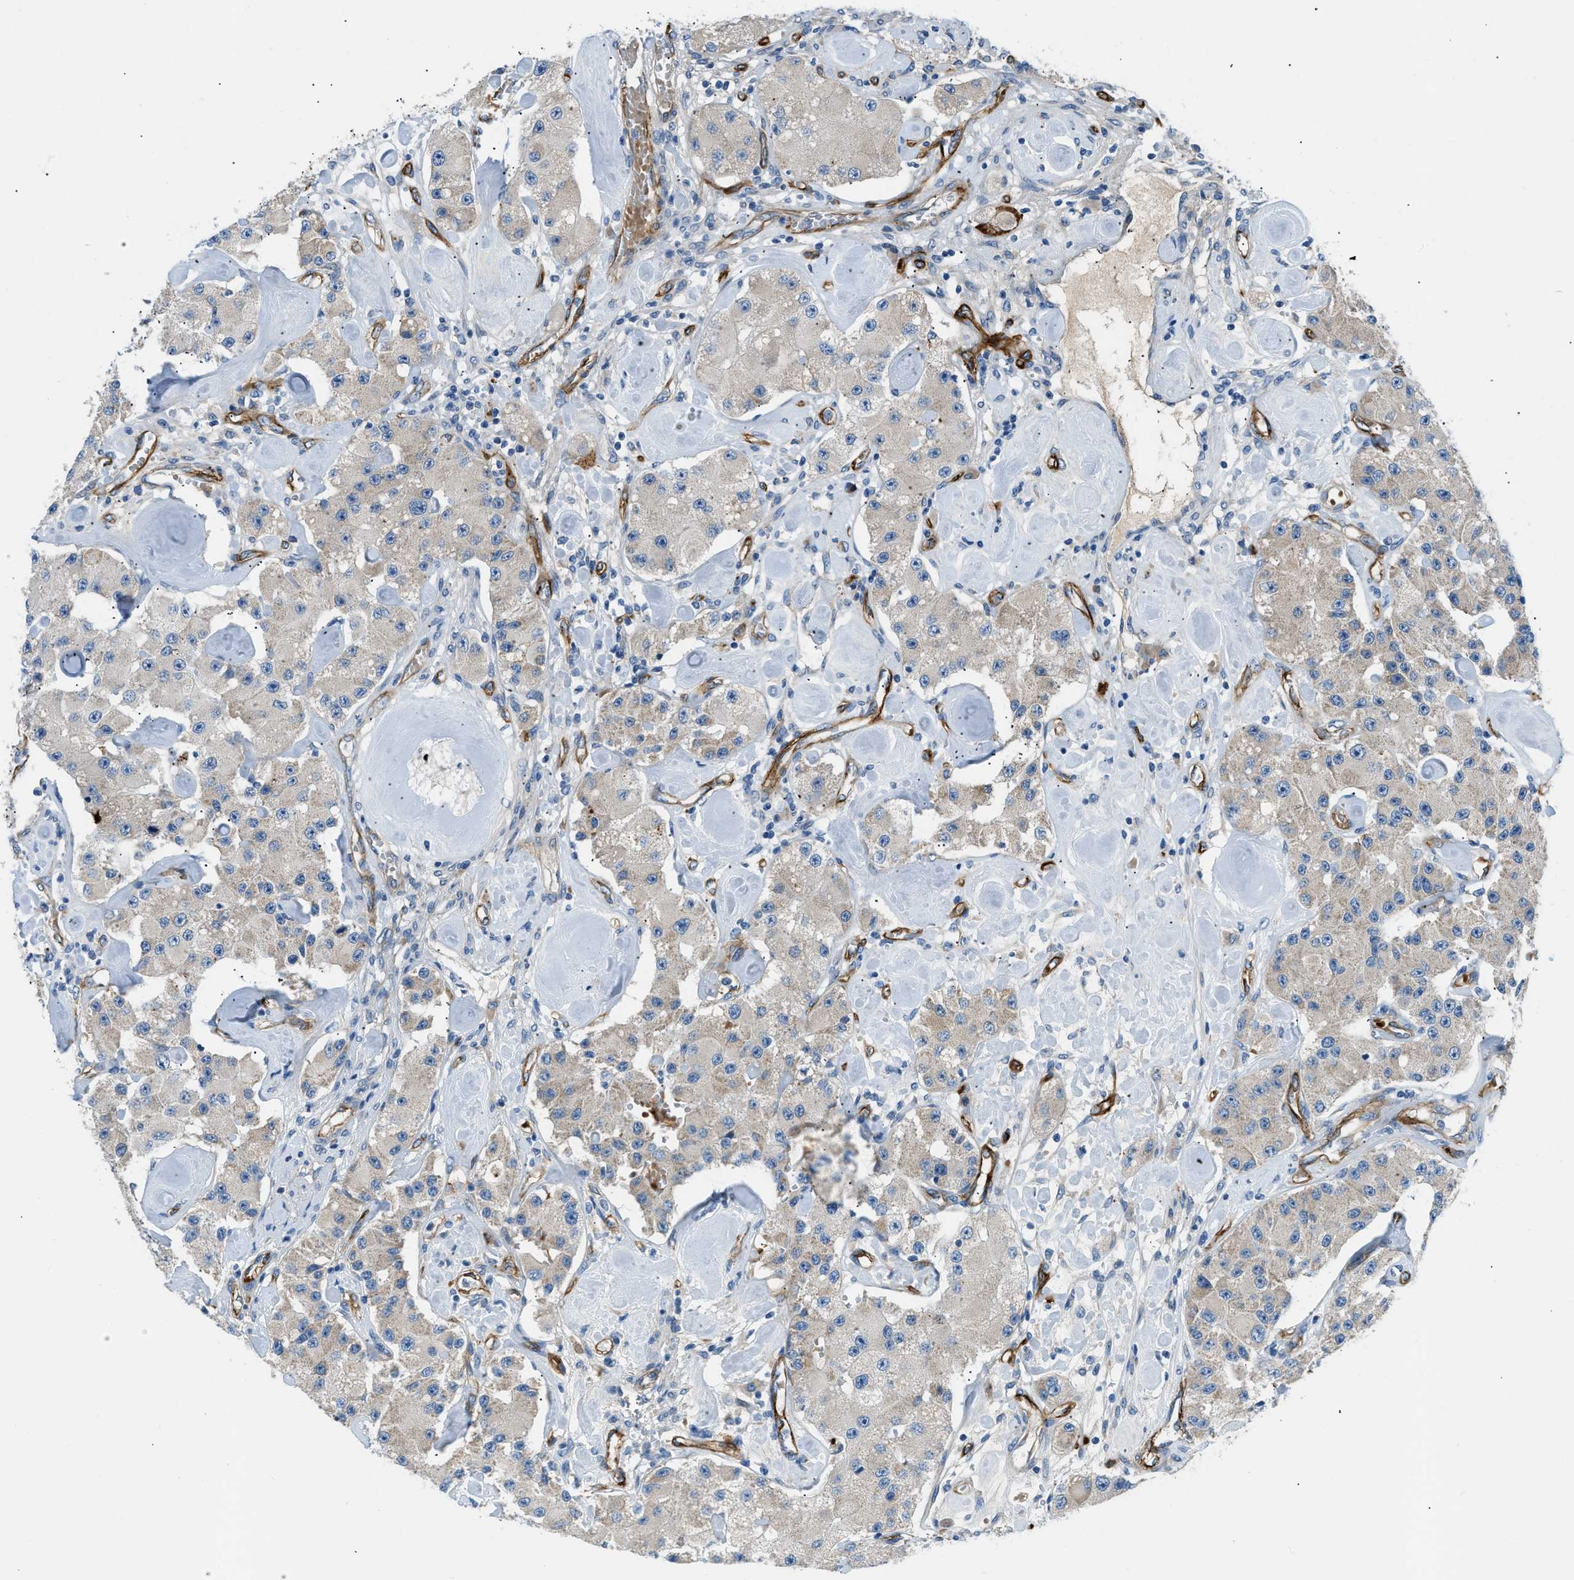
{"staining": {"intensity": "weak", "quantity": "25%-75%", "location": "cytoplasmic/membranous"}, "tissue": "carcinoid", "cell_type": "Tumor cells", "image_type": "cancer", "snomed": [{"axis": "morphology", "description": "Carcinoid, malignant, NOS"}, {"axis": "topography", "description": "Pancreas"}], "caption": "High-power microscopy captured an IHC photomicrograph of carcinoid, revealing weak cytoplasmic/membranous staining in approximately 25%-75% of tumor cells. (DAB IHC with brightfield microscopy, high magnification).", "gene": "COL15A1", "patient": {"sex": "male", "age": 41}}